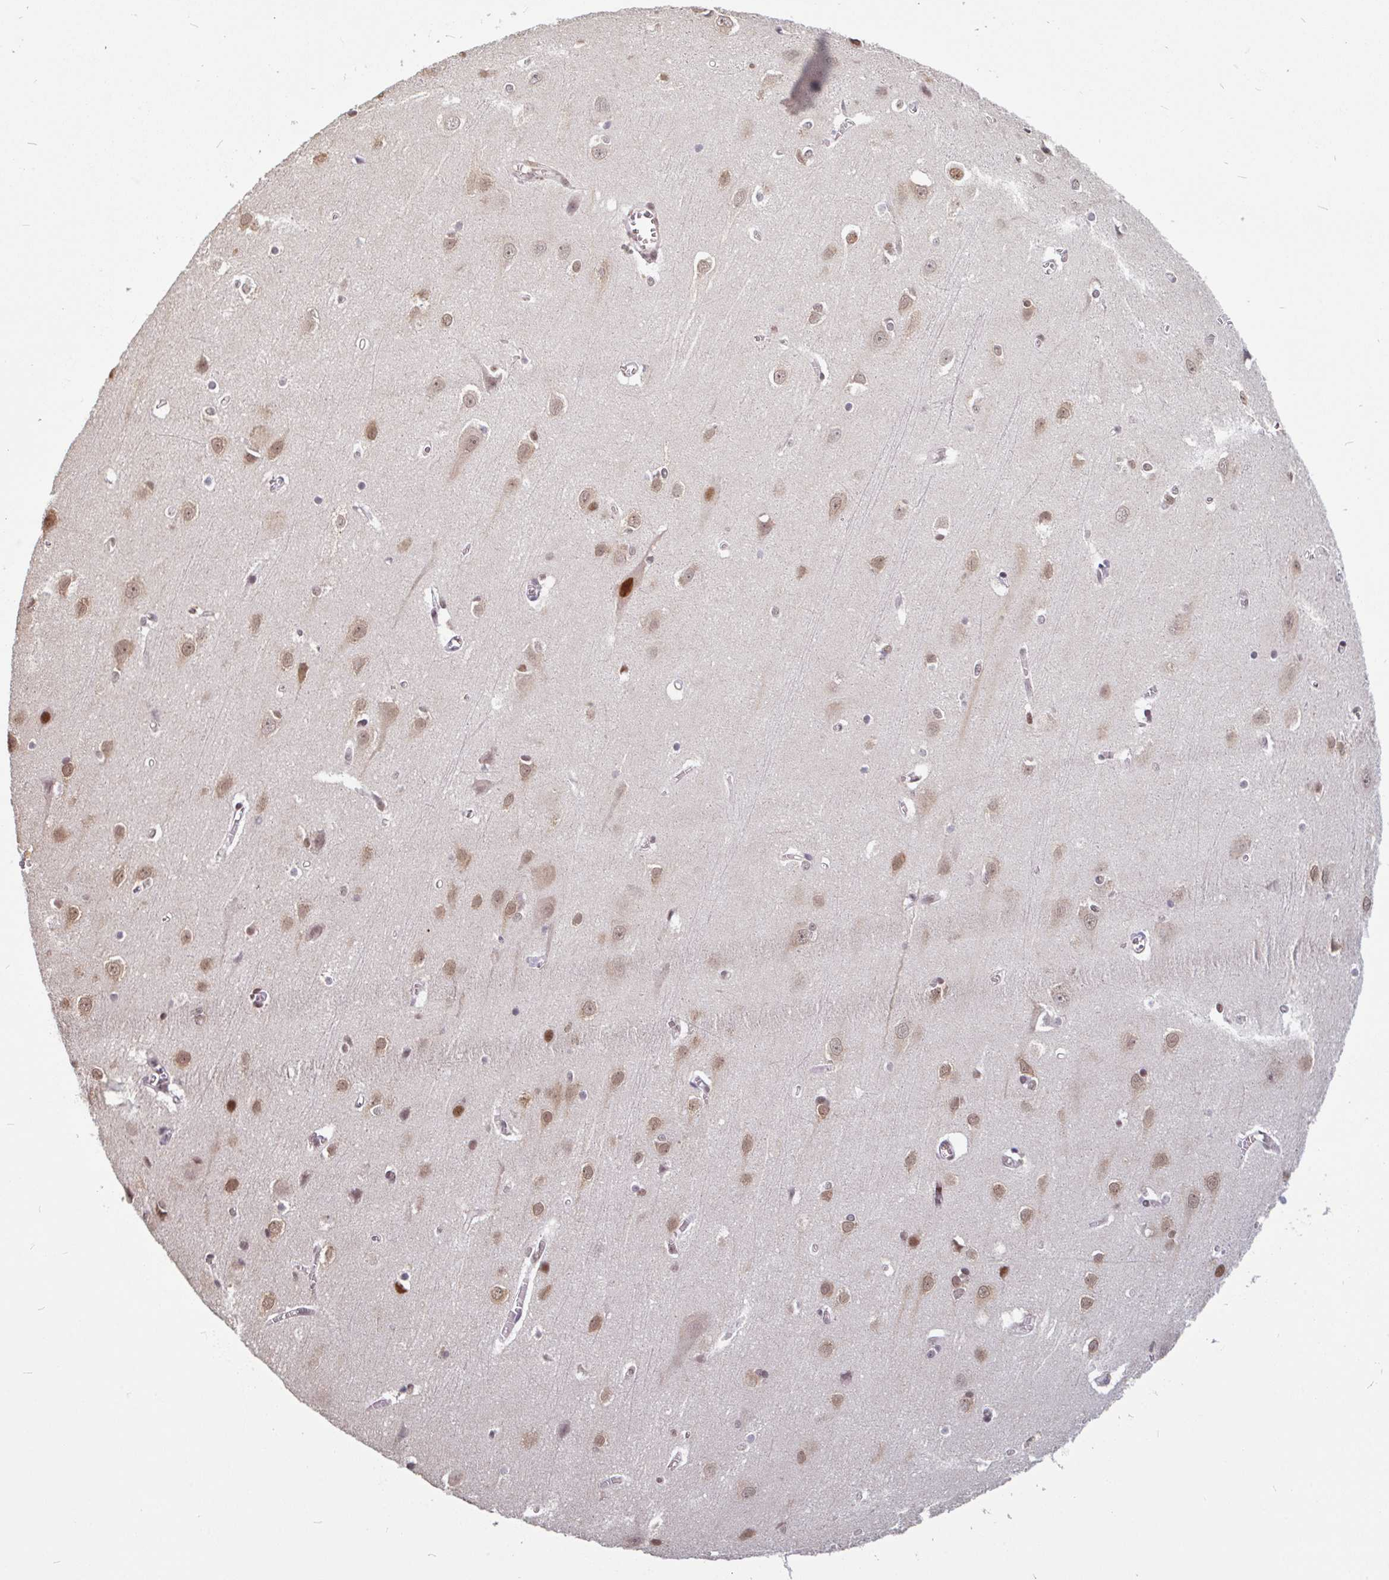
{"staining": {"intensity": "weak", "quantity": "25%-75%", "location": "nuclear"}, "tissue": "cerebral cortex", "cell_type": "Endothelial cells", "image_type": "normal", "snomed": [{"axis": "morphology", "description": "Normal tissue, NOS"}, {"axis": "topography", "description": "Cerebral cortex"}], "caption": "Protein staining by IHC reveals weak nuclear positivity in about 25%-75% of endothelial cells in unremarkable cerebral cortex.", "gene": "DR1", "patient": {"sex": "male", "age": 37}}